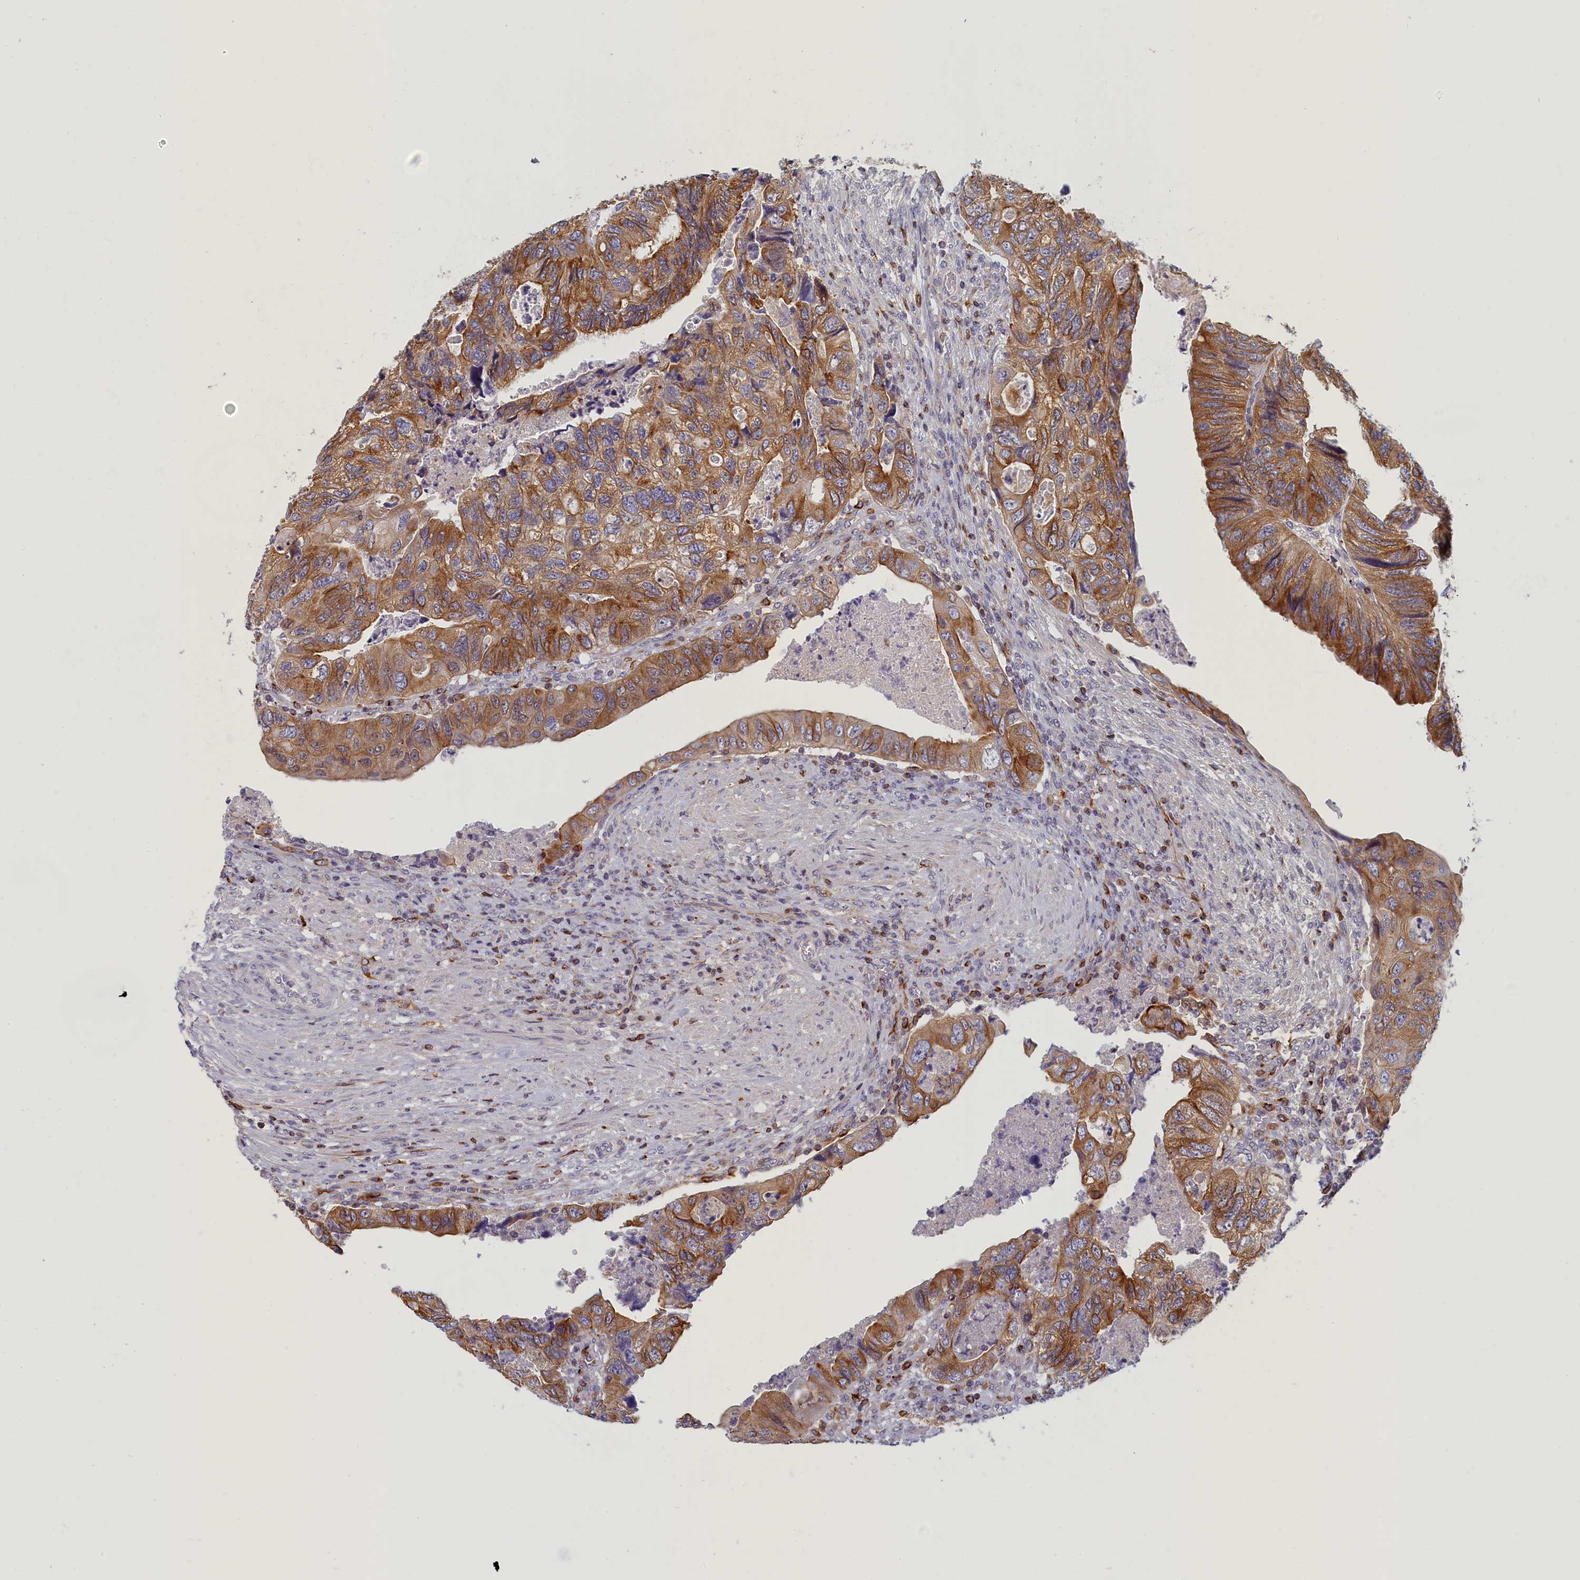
{"staining": {"intensity": "strong", "quantity": ">75%", "location": "cytoplasmic/membranous"}, "tissue": "colorectal cancer", "cell_type": "Tumor cells", "image_type": "cancer", "snomed": [{"axis": "morphology", "description": "Adenocarcinoma, NOS"}, {"axis": "topography", "description": "Rectum"}], "caption": "This image demonstrates IHC staining of colorectal adenocarcinoma, with high strong cytoplasmic/membranous expression in about >75% of tumor cells.", "gene": "NOL10", "patient": {"sex": "male", "age": 63}}